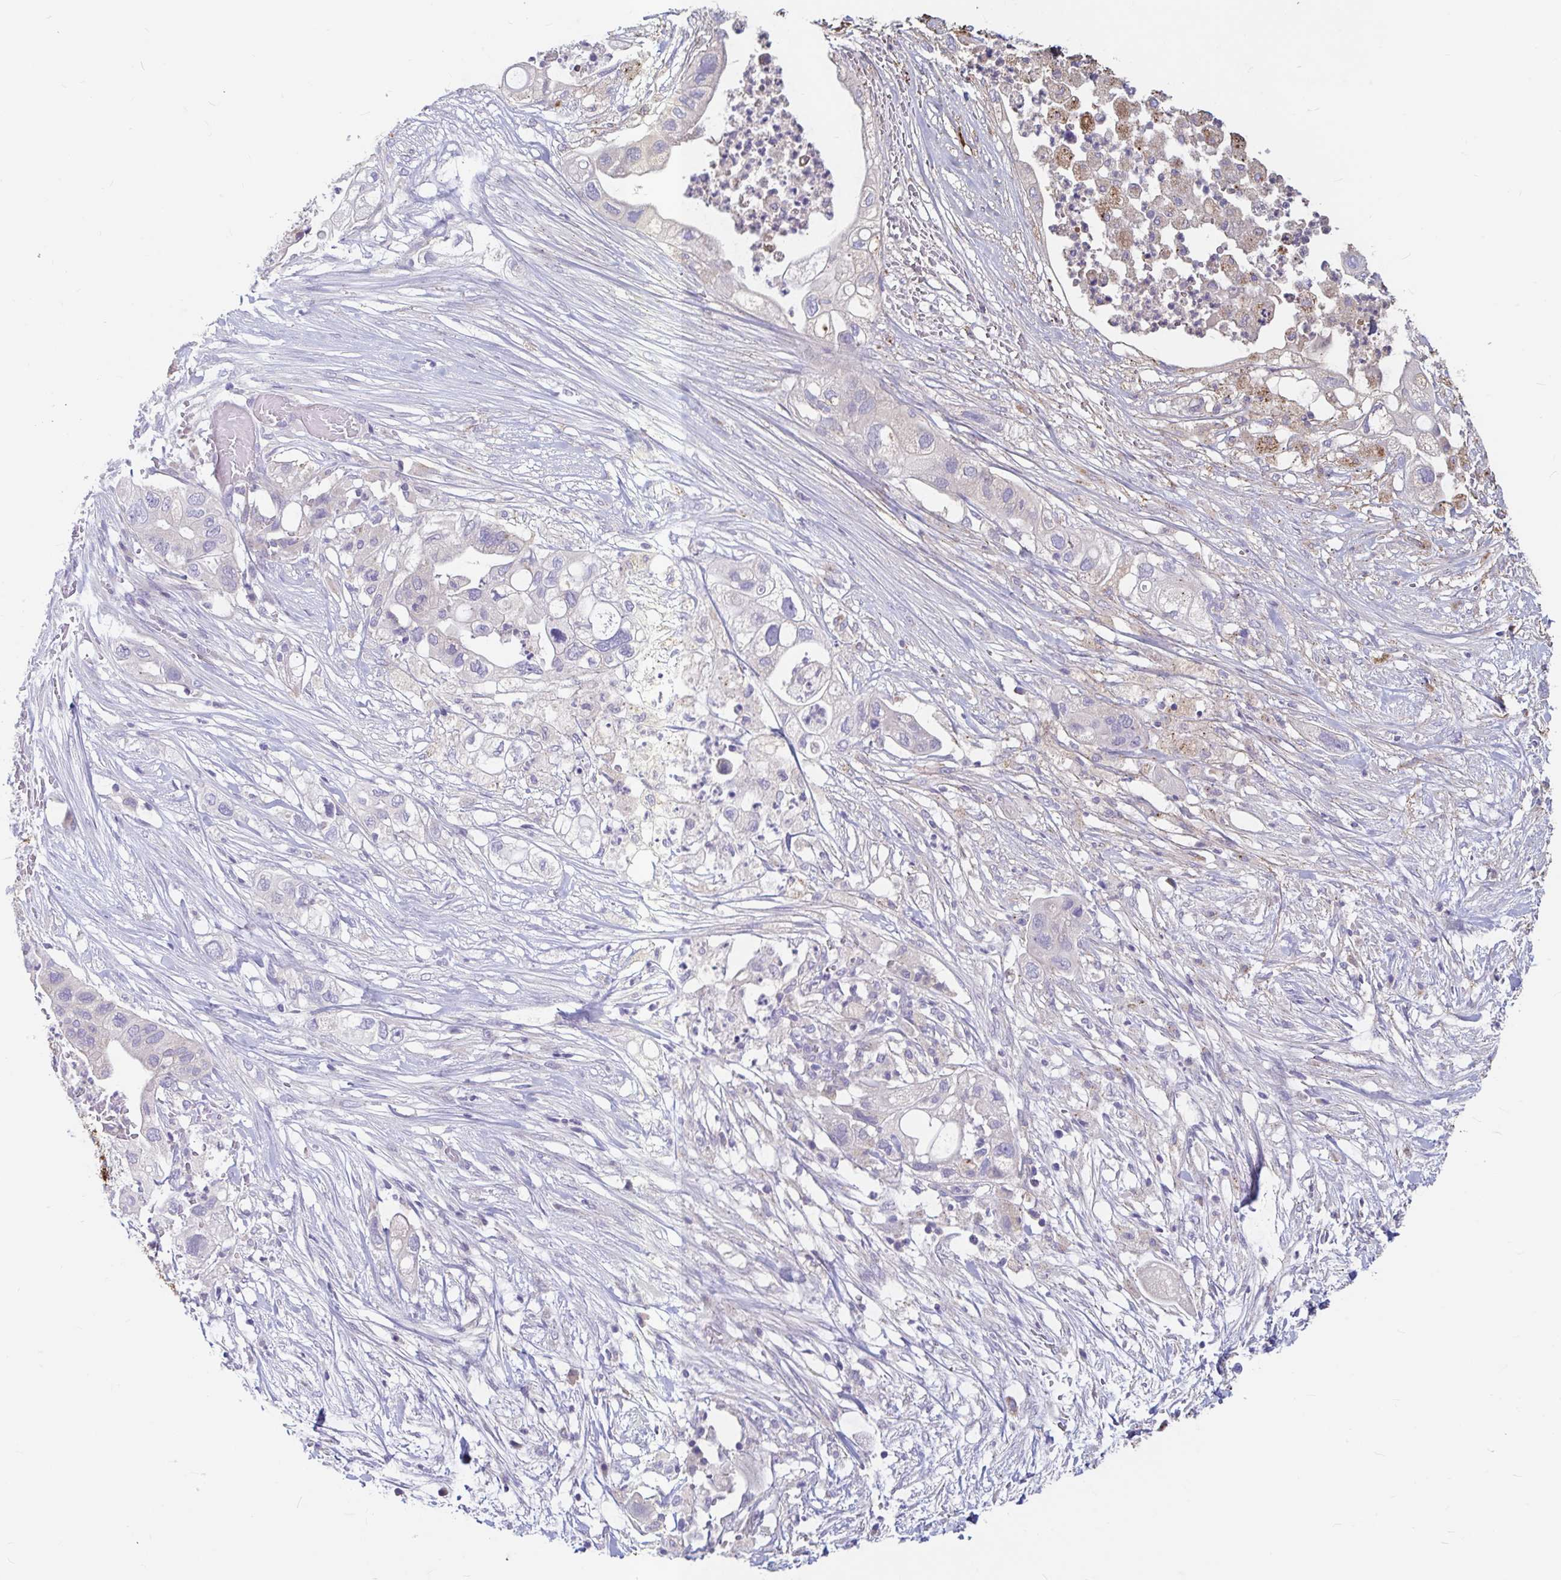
{"staining": {"intensity": "negative", "quantity": "none", "location": "none"}, "tissue": "pancreatic cancer", "cell_type": "Tumor cells", "image_type": "cancer", "snomed": [{"axis": "morphology", "description": "Adenocarcinoma, NOS"}, {"axis": "topography", "description": "Pancreas"}], "caption": "A micrograph of pancreatic adenocarcinoma stained for a protein displays no brown staining in tumor cells.", "gene": "ADH1A", "patient": {"sex": "female", "age": 72}}